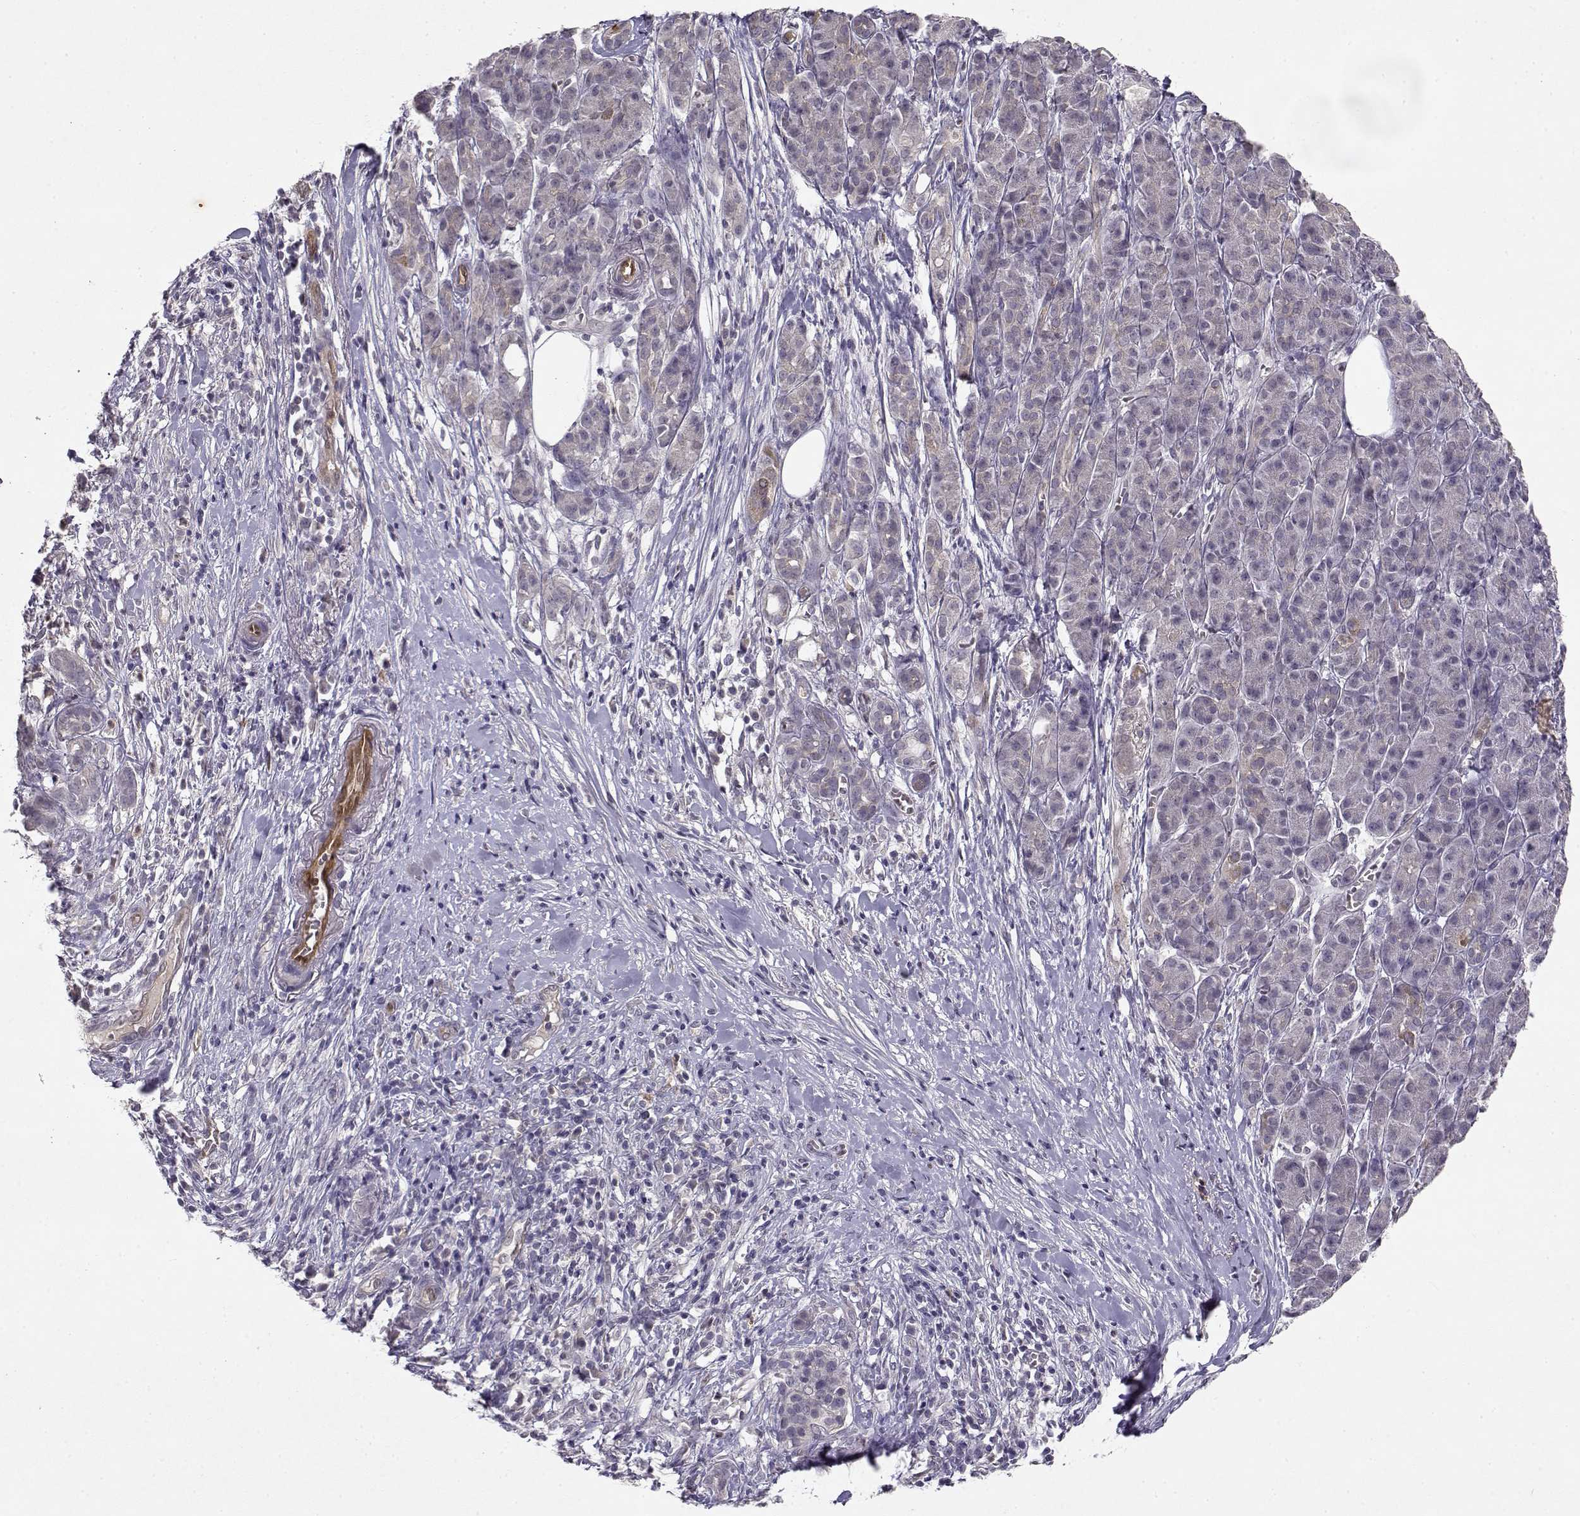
{"staining": {"intensity": "weak", "quantity": ">75%", "location": "cytoplasmic/membranous"}, "tissue": "pancreatic cancer", "cell_type": "Tumor cells", "image_type": "cancer", "snomed": [{"axis": "morphology", "description": "Adenocarcinoma, NOS"}, {"axis": "topography", "description": "Pancreas"}], "caption": "Weak cytoplasmic/membranous staining is seen in approximately >75% of tumor cells in pancreatic adenocarcinoma. Ihc stains the protein in brown and the nuclei are stained blue.", "gene": "BMX", "patient": {"sex": "male", "age": 61}}